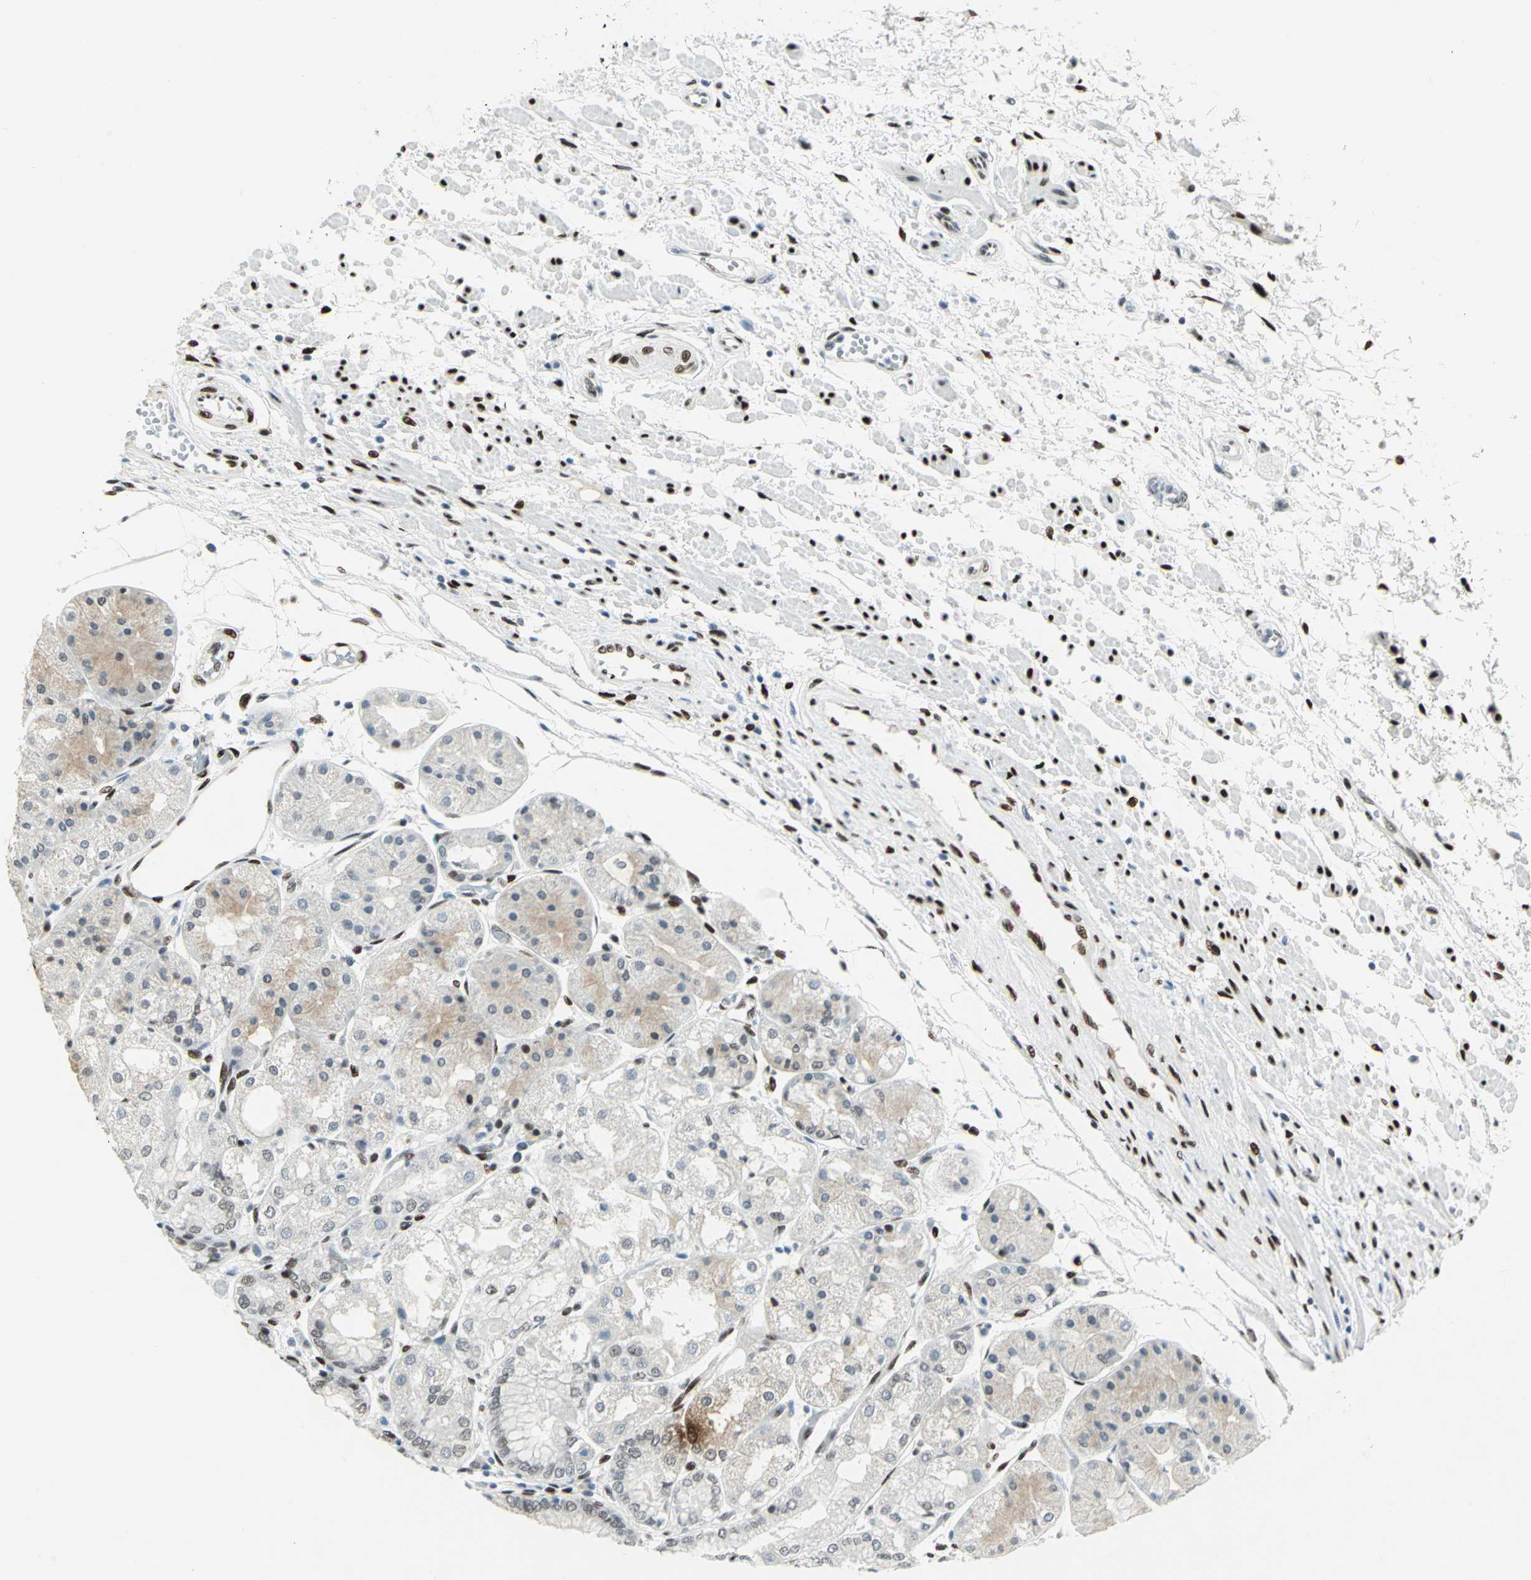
{"staining": {"intensity": "moderate", "quantity": "25%-75%", "location": "cytoplasmic/membranous,nuclear"}, "tissue": "stomach", "cell_type": "Glandular cells", "image_type": "normal", "snomed": [{"axis": "morphology", "description": "Normal tissue, NOS"}, {"axis": "topography", "description": "Stomach, upper"}], "caption": "Brown immunohistochemical staining in unremarkable human stomach shows moderate cytoplasmic/membranous,nuclear staining in approximately 25%-75% of glandular cells.", "gene": "MEIS2", "patient": {"sex": "male", "age": 72}}